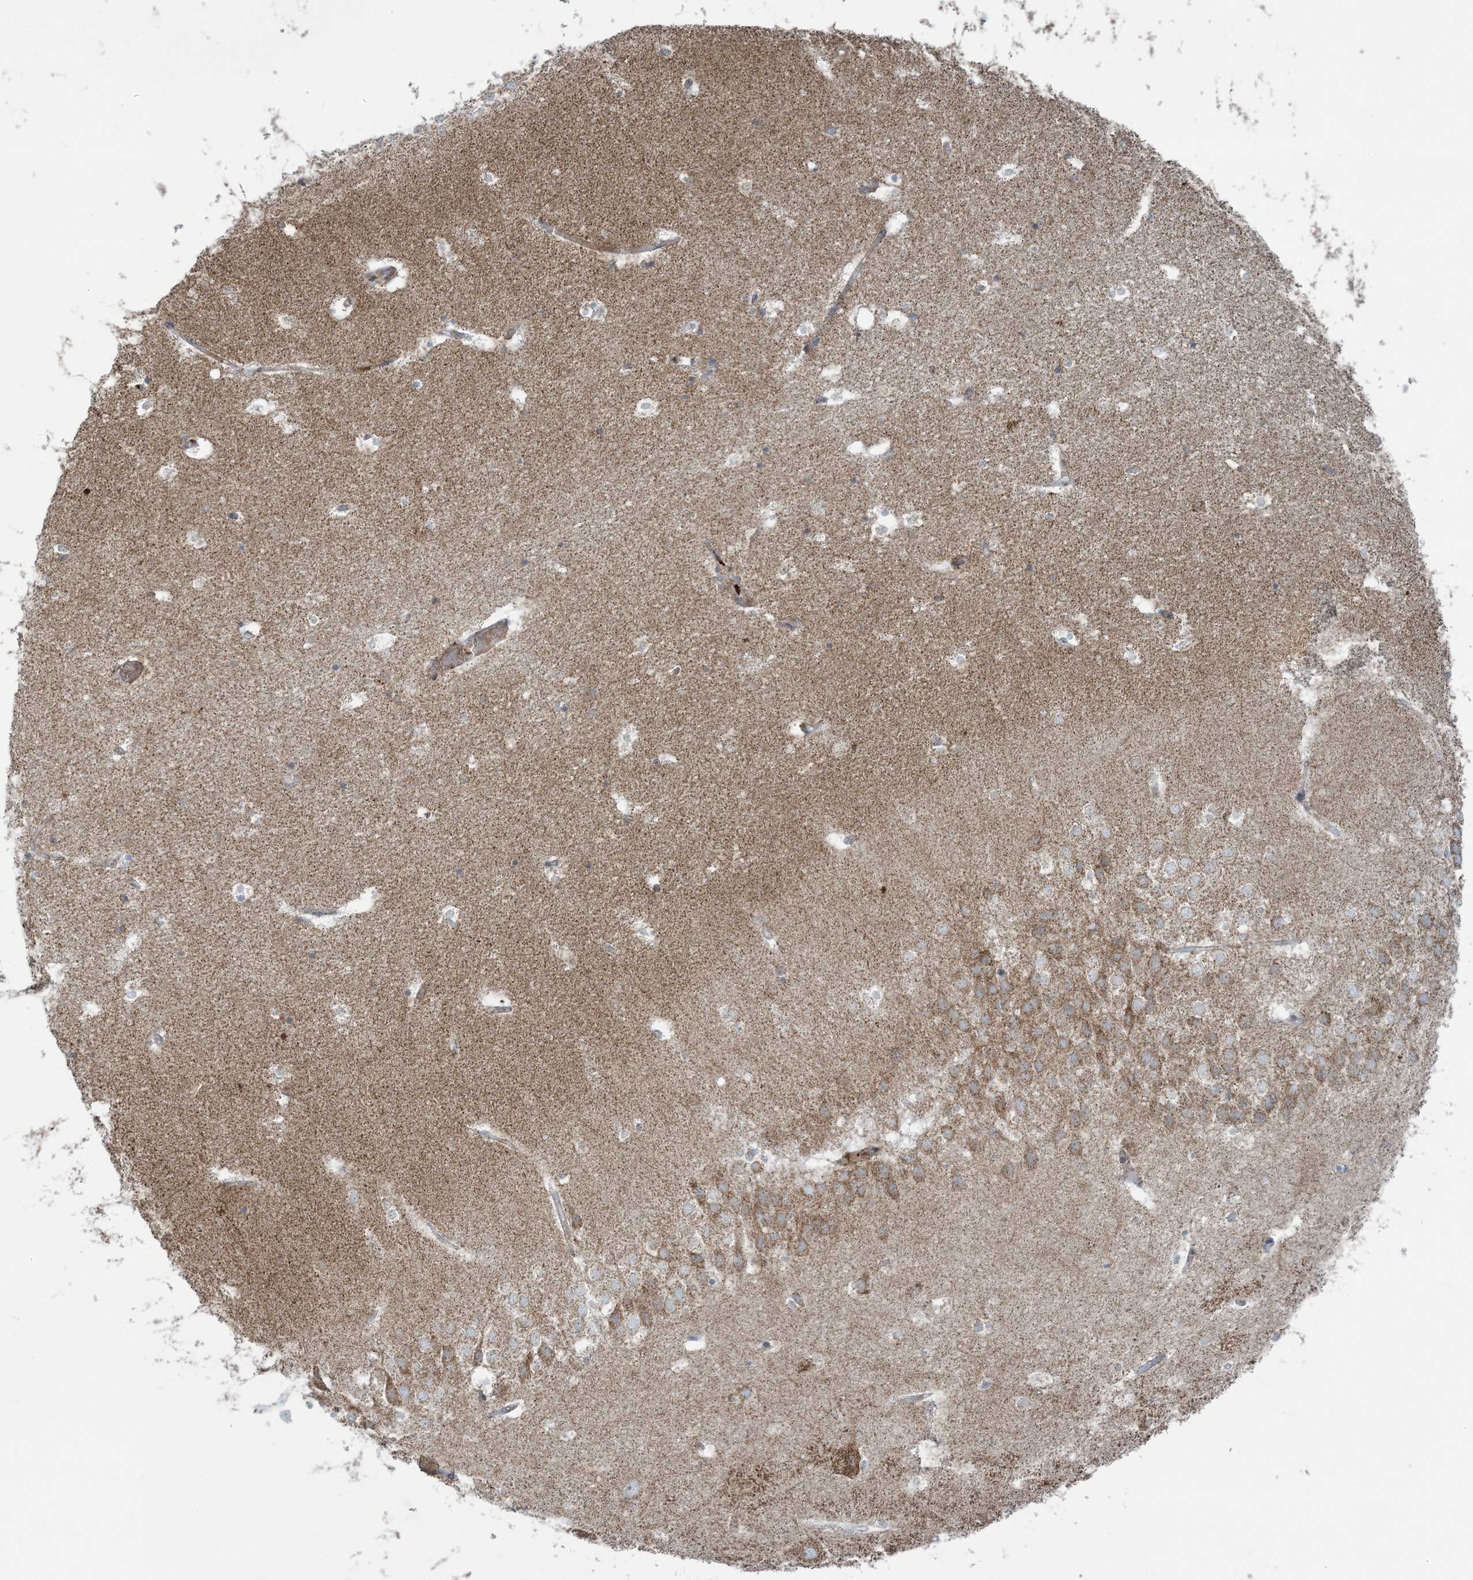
{"staining": {"intensity": "weak", "quantity": "<25%", "location": "cytoplasmic/membranous"}, "tissue": "hippocampus", "cell_type": "Glial cells", "image_type": "normal", "snomed": [{"axis": "morphology", "description": "Normal tissue, NOS"}, {"axis": "topography", "description": "Hippocampus"}], "caption": "Immunohistochemical staining of unremarkable human hippocampus shows no significant positivity in glial cells. Brightfield microscopy of immunohistochemistry stained with DAB (3,3'-diaminobenzidine) (brown) and hematoxylin (blue), captured at high magnification.", "gene": "PIK3R4", "patient": {"sex": "female", "age": 52}}